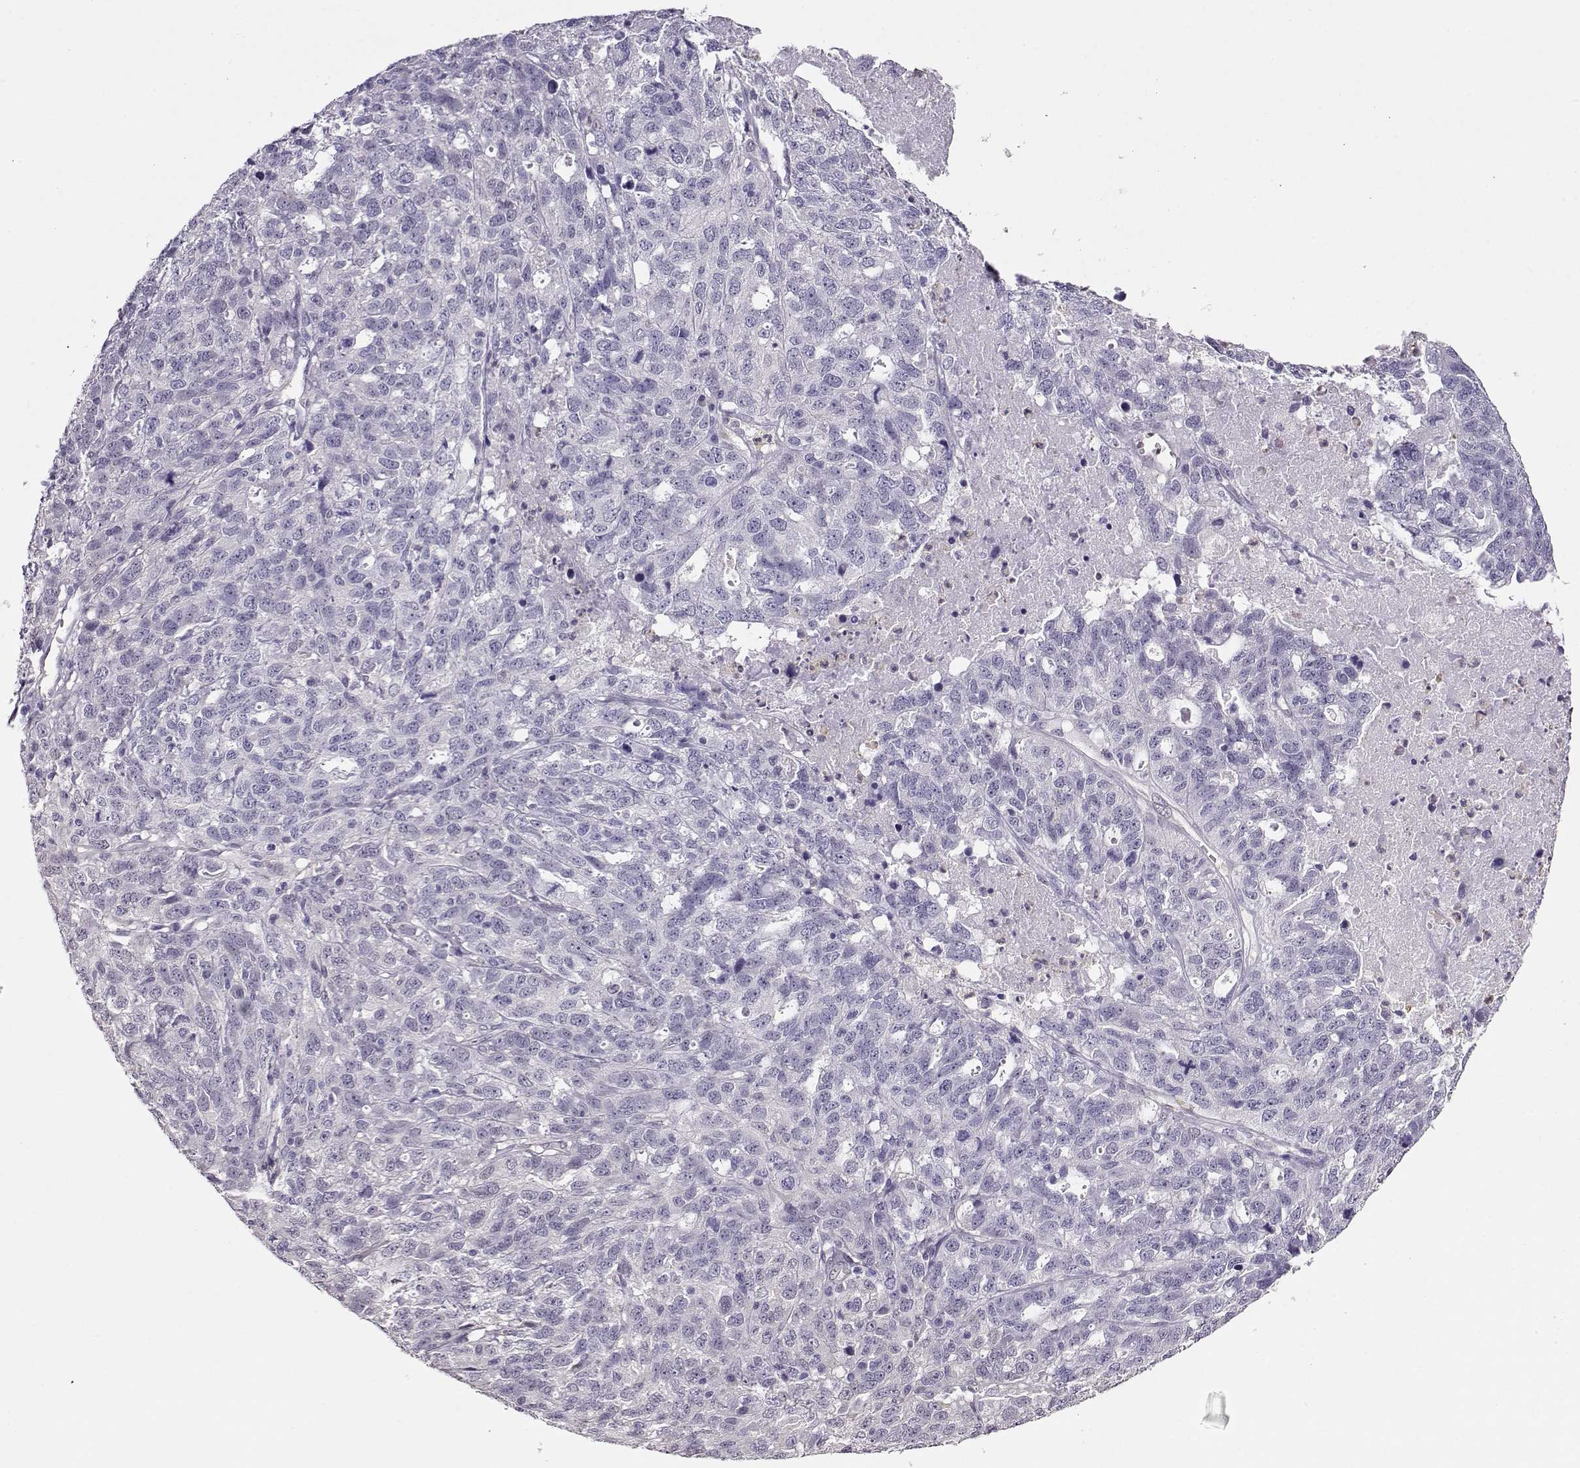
{"staining": {"intensity": "negative", "quantity": "none", "location": "none"}, "tissue": "ovarian cancer", "cell_type": "Tumor cells", "image_type": "cancer", "snomed": [{"axis": "morphology", "description": "Cystadenocarcinoma, serous, NOS"}, {"axis": "topography", "description": "Ovary"}], "caption": "High magnification brightfield microscopy of ovarian serous cystadenocarcinoma stained with DAB (3,3'-diaminobenzidine) (brown) and counterstained with hematoxylin (blue): tumor cells show no significant expression. Brightfield microscopy of immunohistochemistry stained with DAB (3,3'-diaminobenzidine) (brown) and hematoxylin (blue), captured at high magnification.", "gene": "CCR8", "patient": {"sex": "female", "age": 71}}